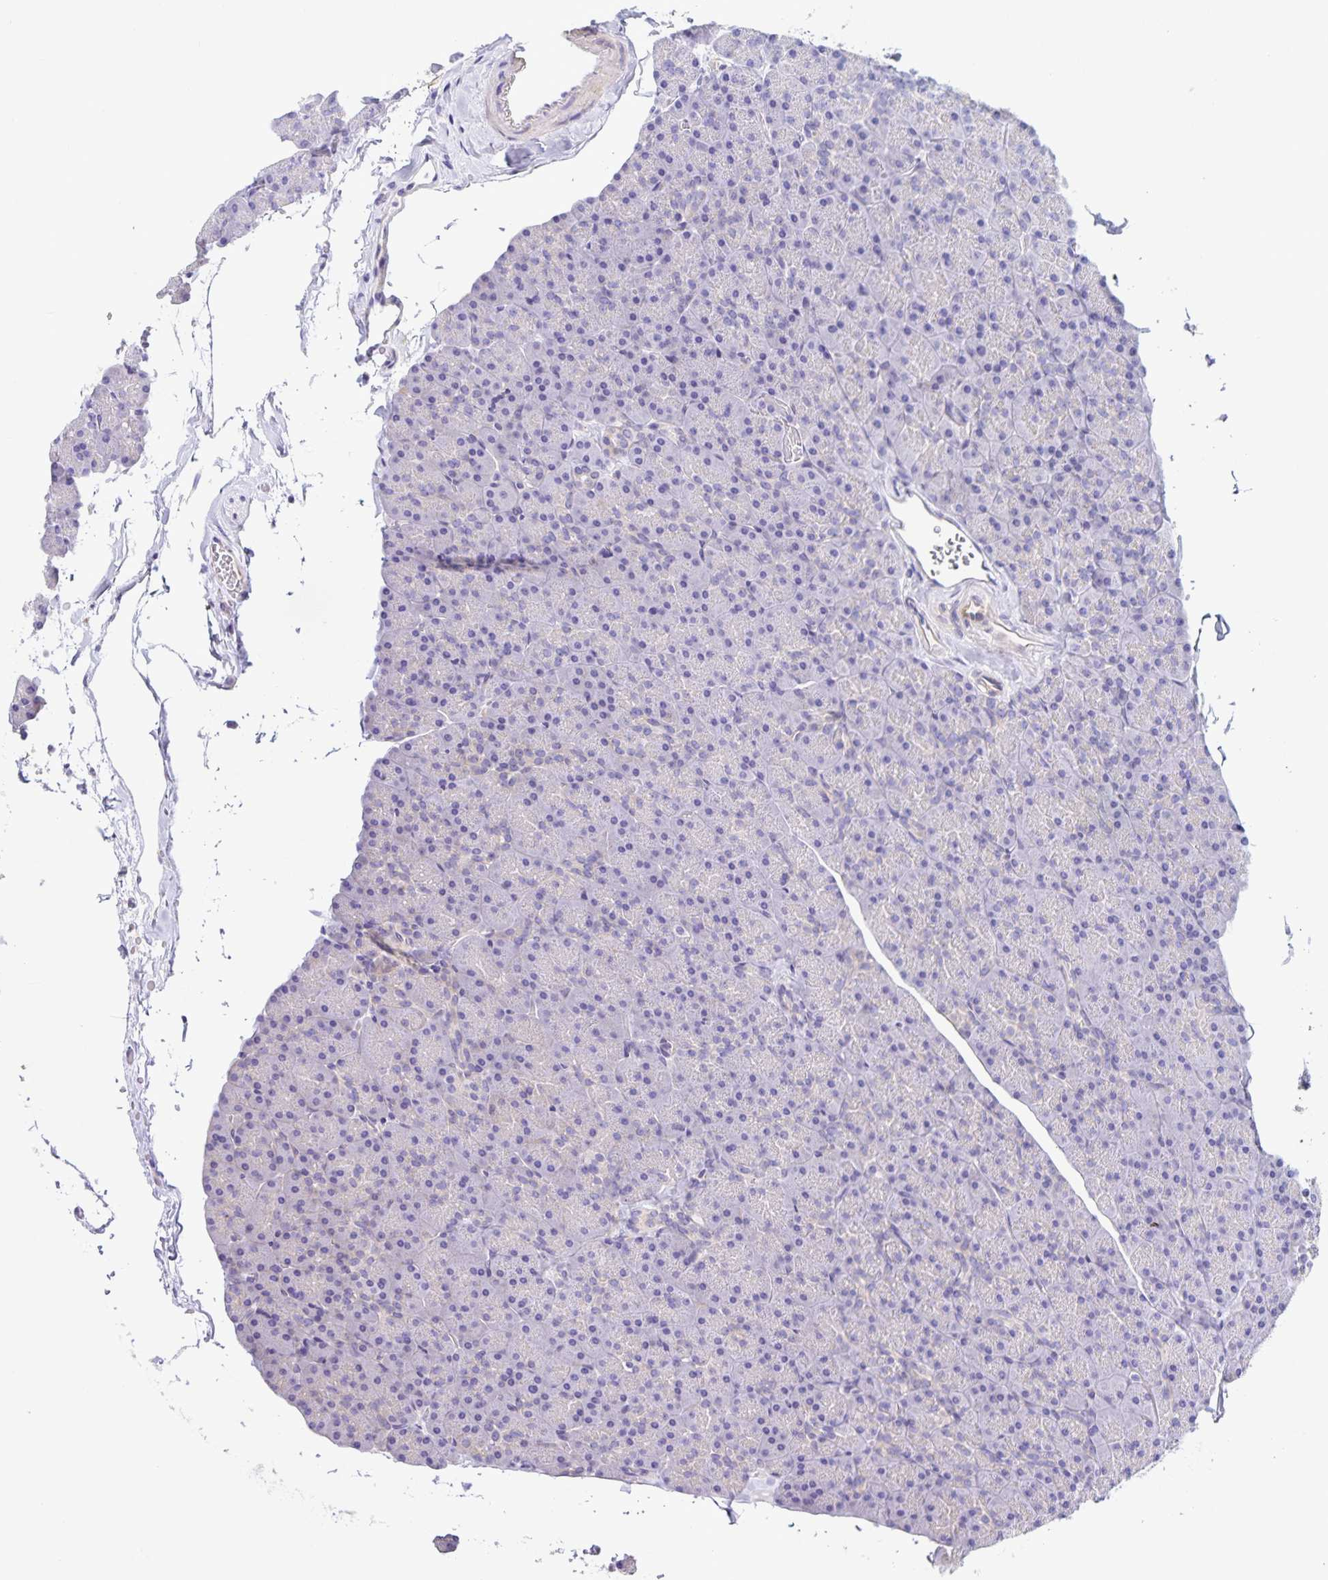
{"staining": {"intensity": "negative", "quantity": "none", "location": "none"}, "tissue": "carcinoid", "cell_type": "Tumor cells", "image_type": "cancer", "snomed": [{"axis": "morphology", "description": "Normal tissue, NOS"}, {"axis": "morphology", "description": "Carcinoid, malignant, NOS"}, {"axis": "topography", "description": "Pancreas"}], "caption": "This histopathology image is of carcinoid stained with IHC to label a protein in brown with the nuclei are counter-stained blue. There is no expression in tumor cells. (Immunohistochemistry (ihc), brightfield microscopy, high magnification).", "gene": "BOLL", "patient": {"sex": "male", "age": 36}}